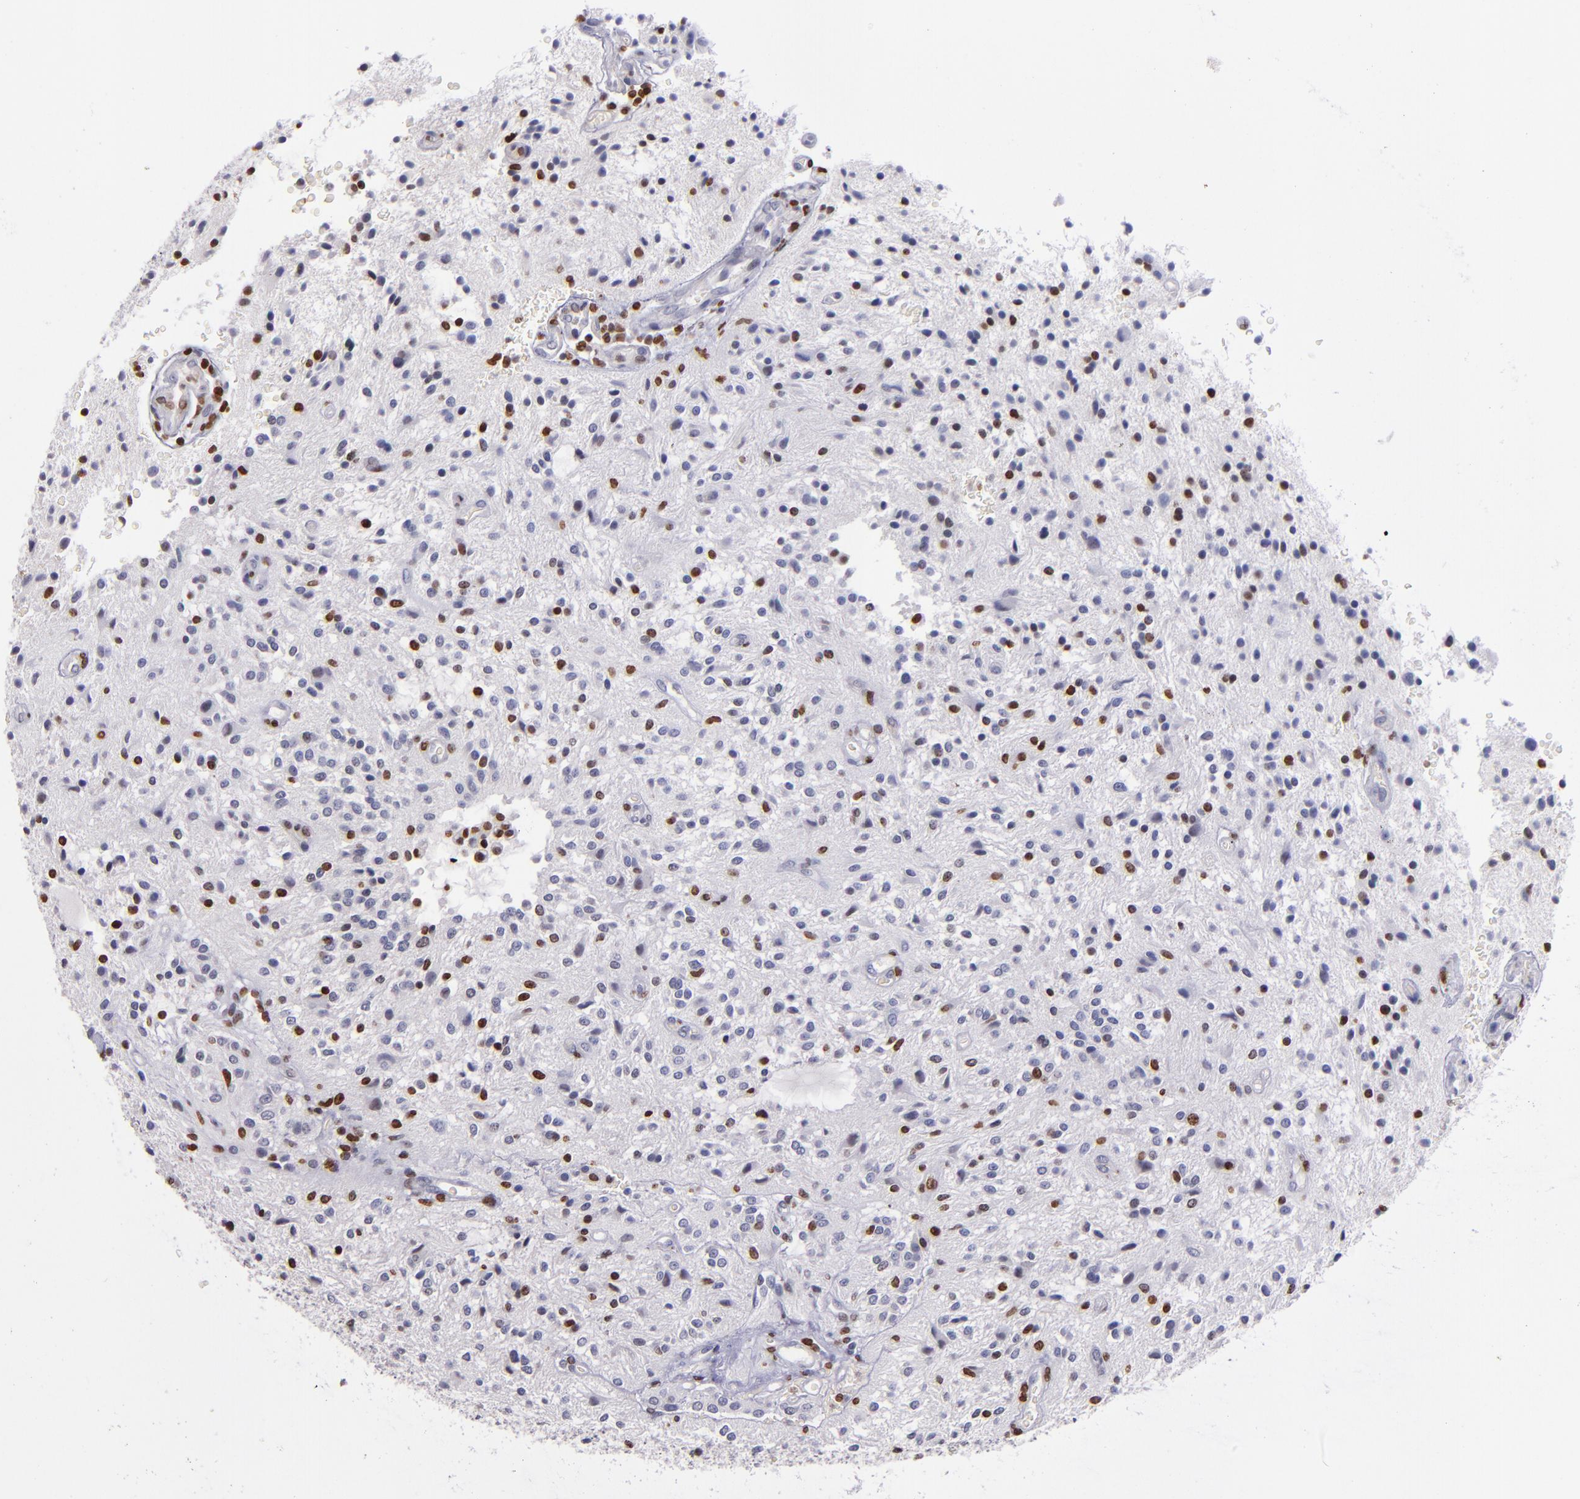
{"staining": {"intensity": "moderate", "quantity": ">75%", "location": "nuclear"}, "tissue": "glioma", "cell_type": "Tumor cells", "image_type": "cancer", "snomed": [{"axis": "morphology", "description": "Glioma, malignant, NOS"}, {"axis": "topography", "description": "Cerebellum"}], "caption": "Glioma tissue reveals moderate nuclear expression in about >75% of tumor cells", "gene": "CDKL5", "patient": {"sex": "female", "age": 10}}